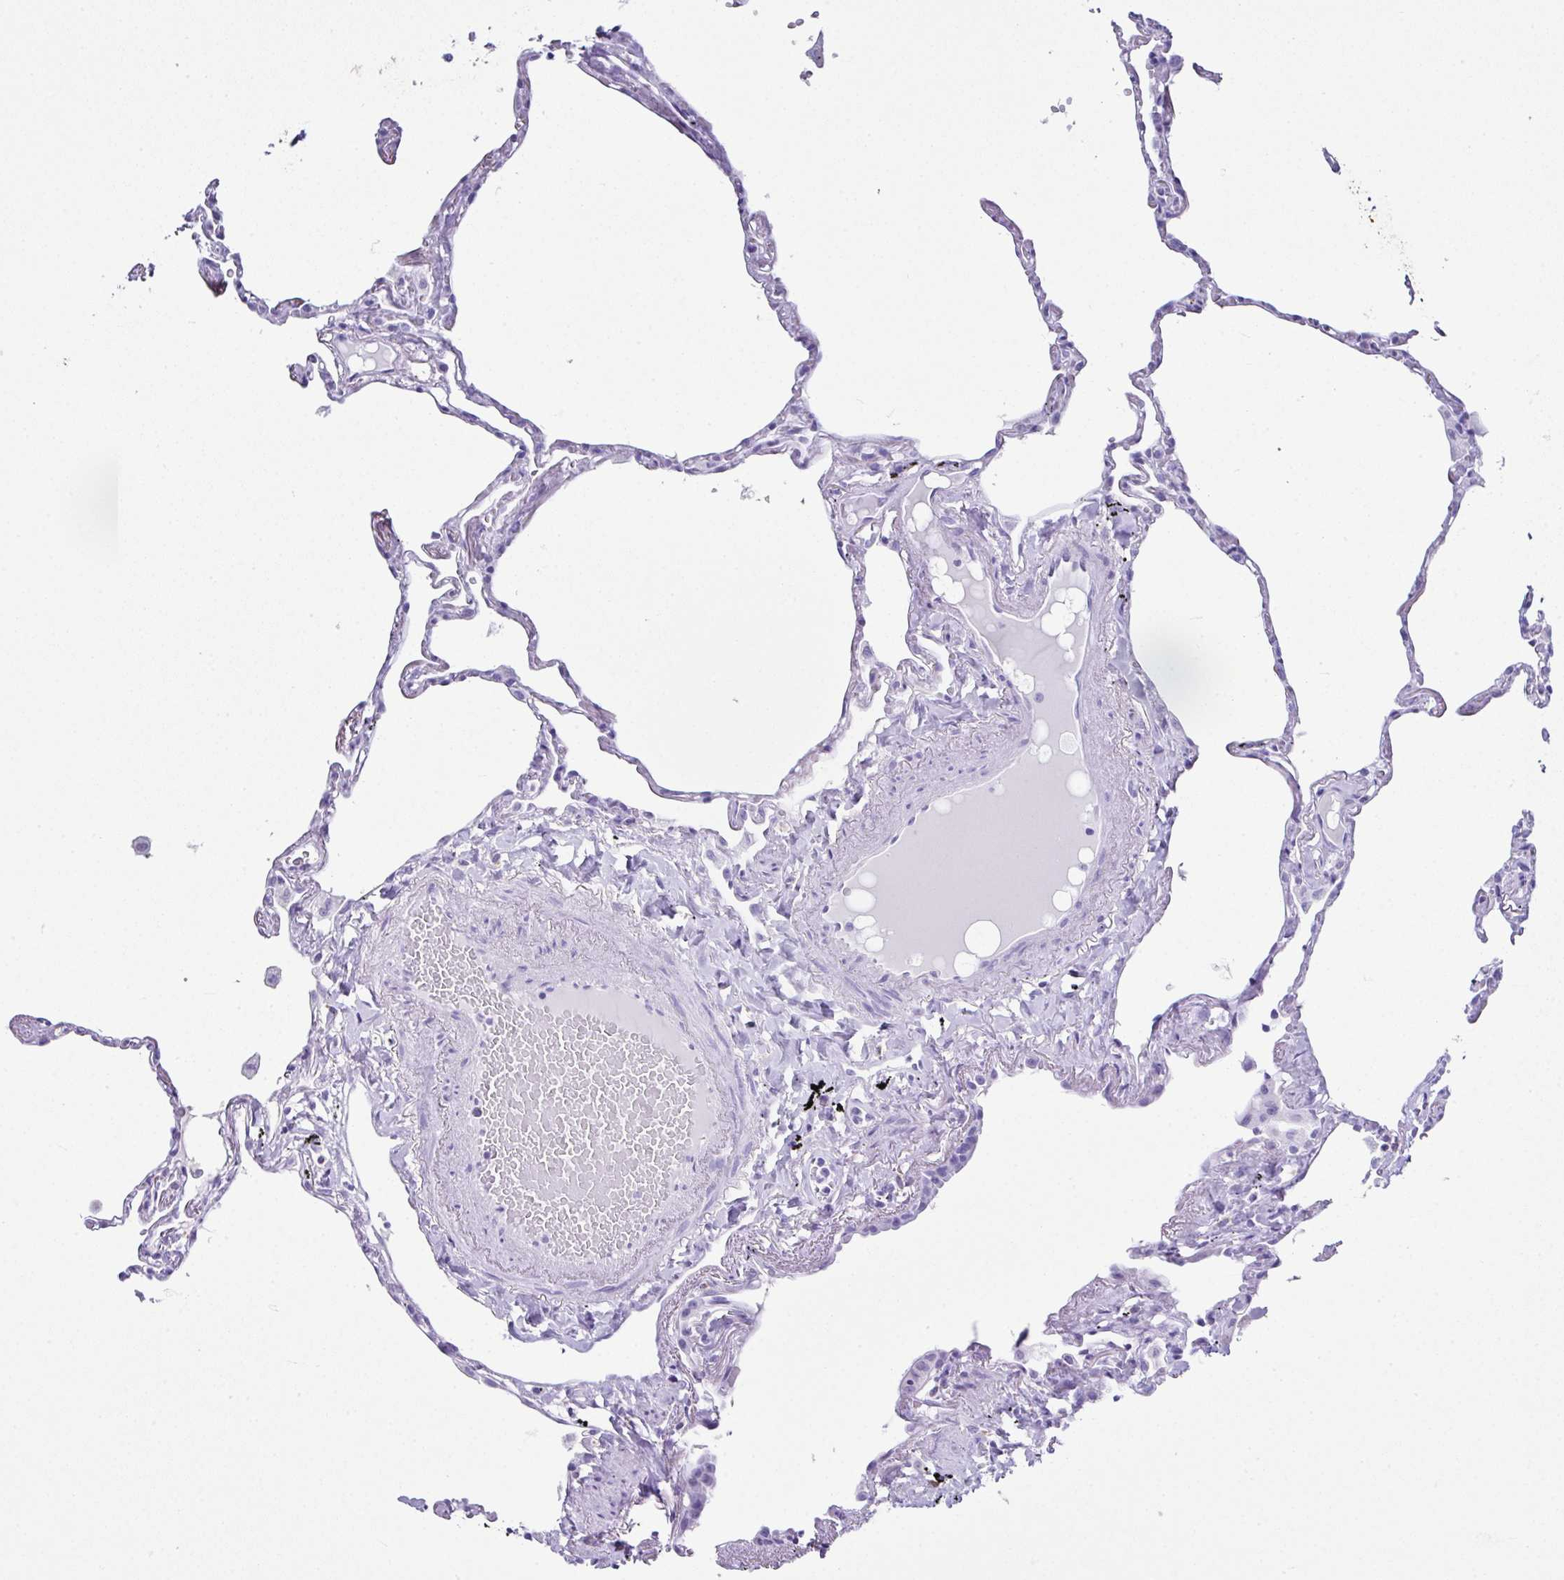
{"staining": {"intensity": "negative", "quantity": "none", "location": "none"}, "tissue": "lung", "cell_type": "Alveolar cells", "image_type": "normal", "snomed": [{"axis": "morphology", "description": "Normal tissue, NOS"}, {"axis": "topography", "description": "Lung"}], "caption": "Immunohistochemistry (IHC) micrograph of normal human lung stained for a protein (brown), which exhibits no staining in alveolar cells. (Stains: DAB (3,3'-diaminobenzidine) immunohistochemistry with hematoxylin counter stain, Microscopy: brightfield microscopy at high magnification).", "gene": "LGALS4", "patient": {"sex": "female", "age": 67}}